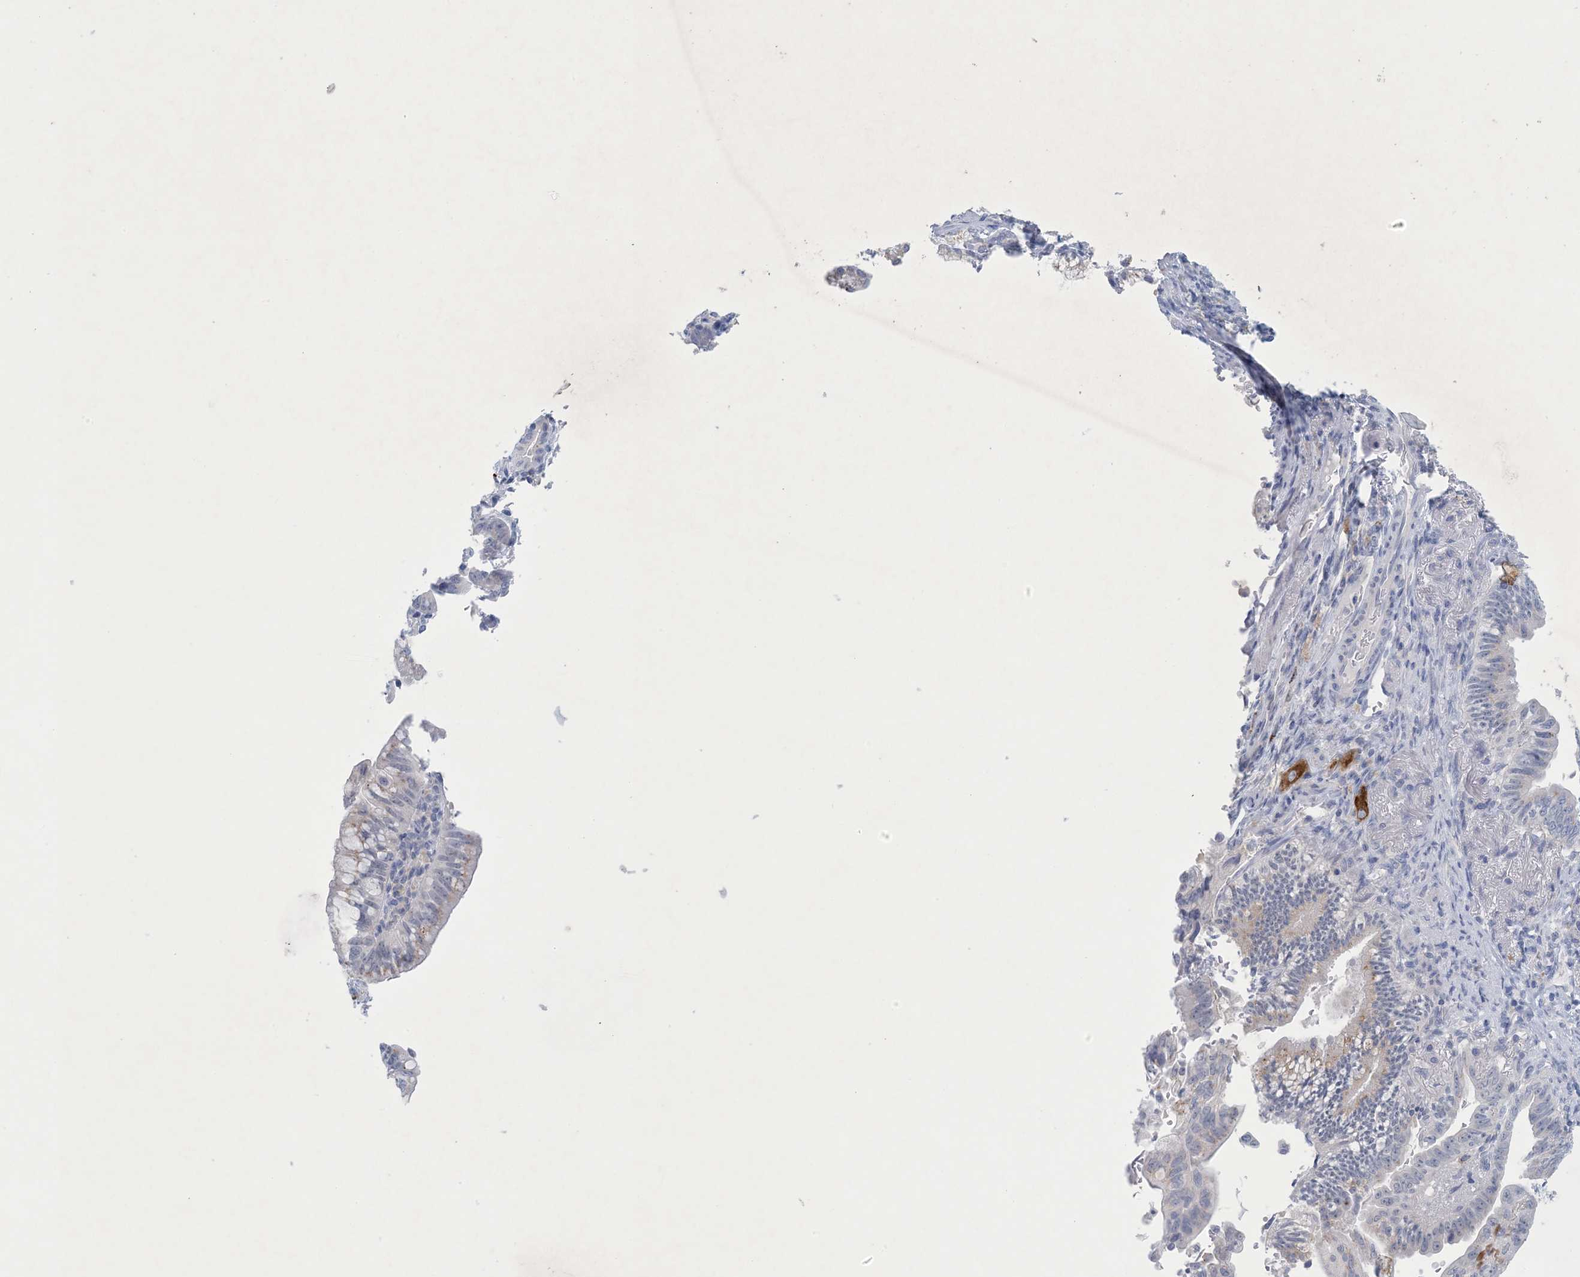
{"staining": {"intensity": "weak", "quantity": "<25%", "location": "cytoplasmic/membranous"}, "tissue": "pancreatic cancer", "cell_type": "Tumor cells", "image_type": "cancer", "snomed": [{"axis": "morphology", "description": "Adenocarcinoma, NOS"}, {"axis": "topography", "description": "Pancreas"}], "caption": "High magnification brightfield microscopy of pancreatic adenocarcinoma stained with DAB (3,3'-diaminobenzidine) (brown) and counterstained with hematoxylin (blue): tumor cells show no significant expression. (DAB (3,3'-diaminobenzidine) immunohistochemistry (IHC) visualized using brightfield microscopy, high magnification).", "gene": "GABRG1", "patient": {"sex": "male", "age": 70}}